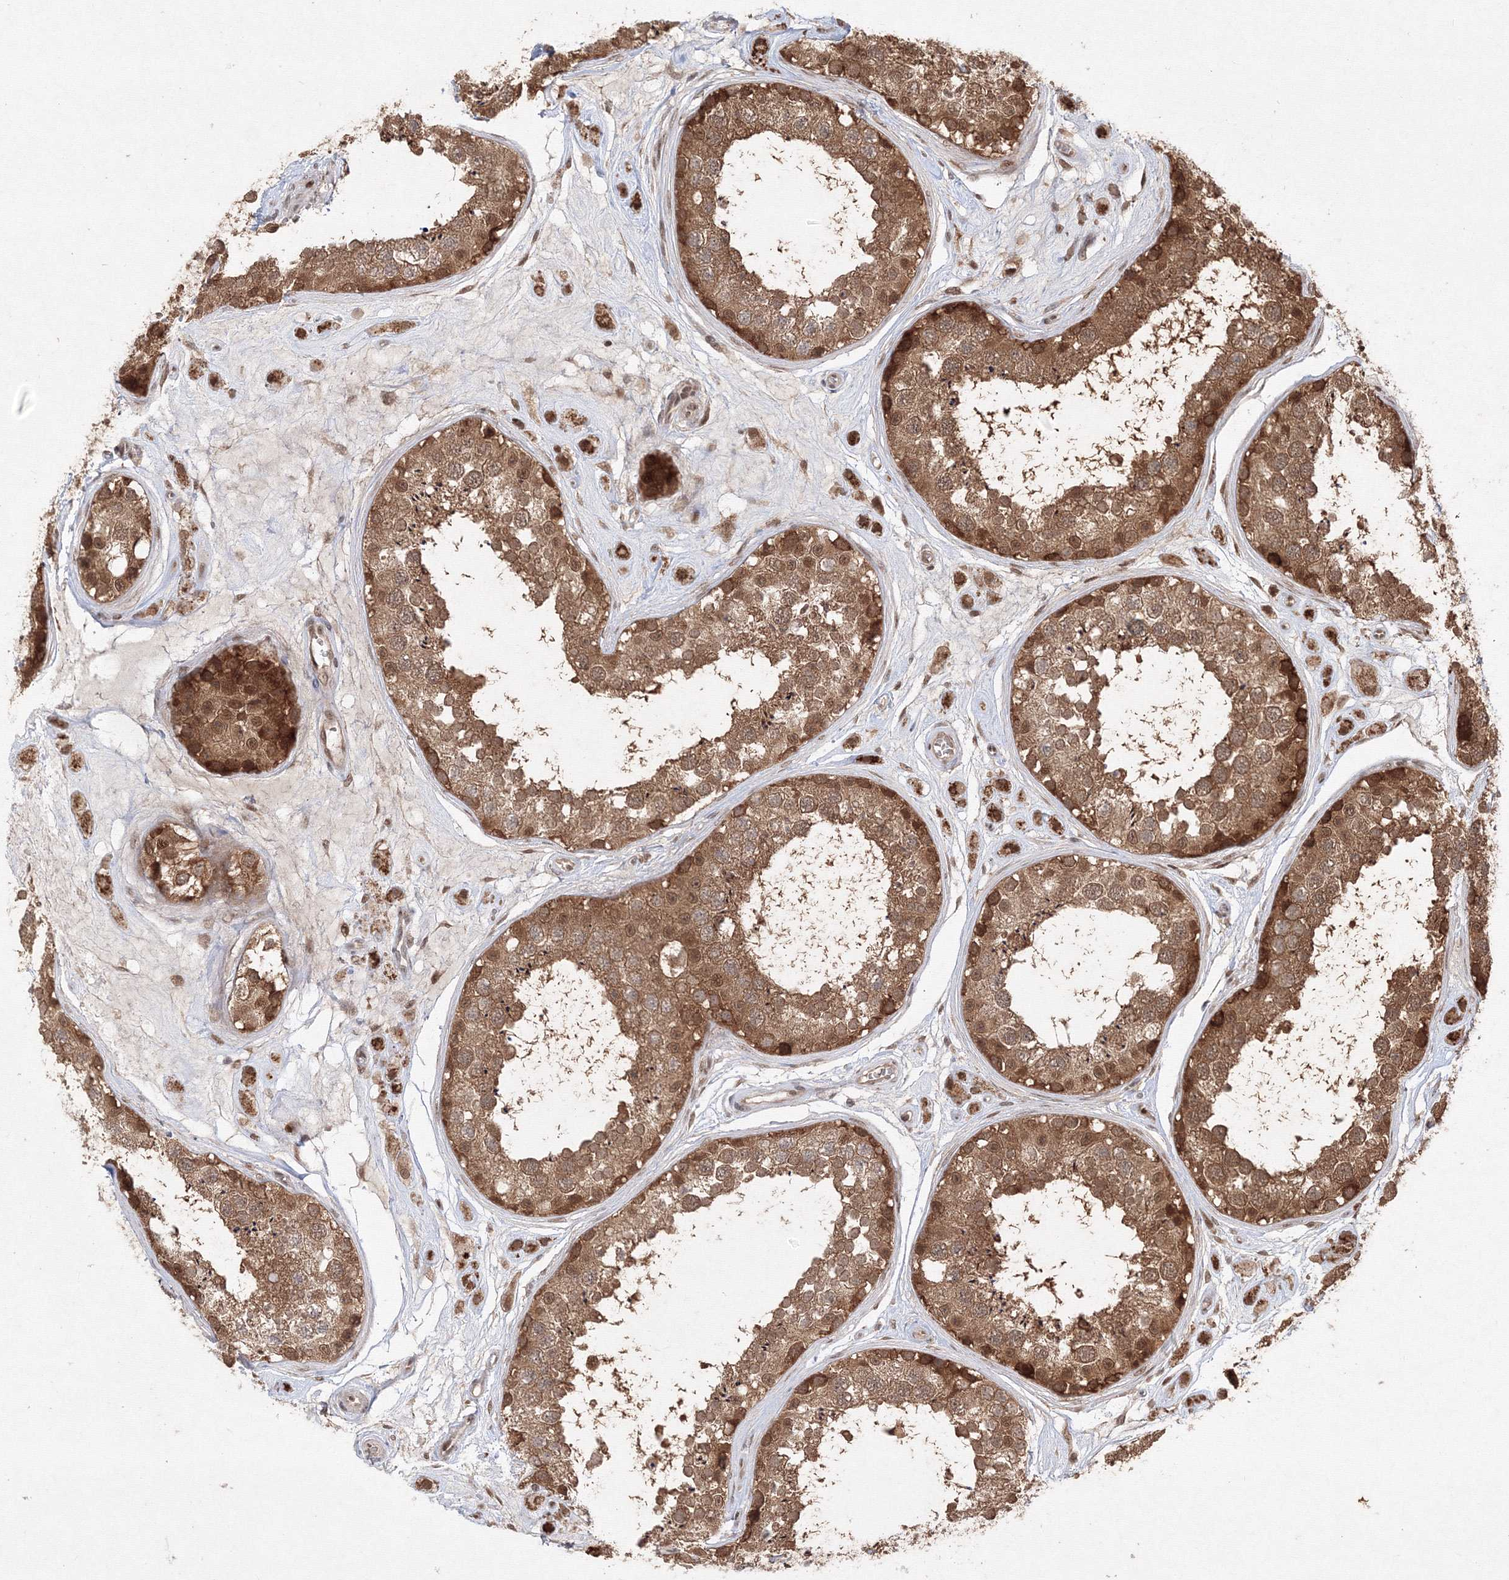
{"staining": {"intensity": "moderate", "quantity": ">75%", "location": "cytoplasmic/membranous,nuclear"}, "tissue": "testis", "cell_type": "Cells in seminiferous ducts", "image_type": "normal", "snomed": [{"axis": "morphology", "description": "Normal tissue, NOS"}, {"axis": "topography", "description": "Testis"}], "caption": "This photomicrograph displays immunohistochemistry (IHC) staining of unremarkable human testis, with medium moderate cytoplasmic/membranous,nuclear staining in about >75% of cells in seminiferous ducts.", "gene": "COPS4", "patient": {"sex": "male", "age": 25}}